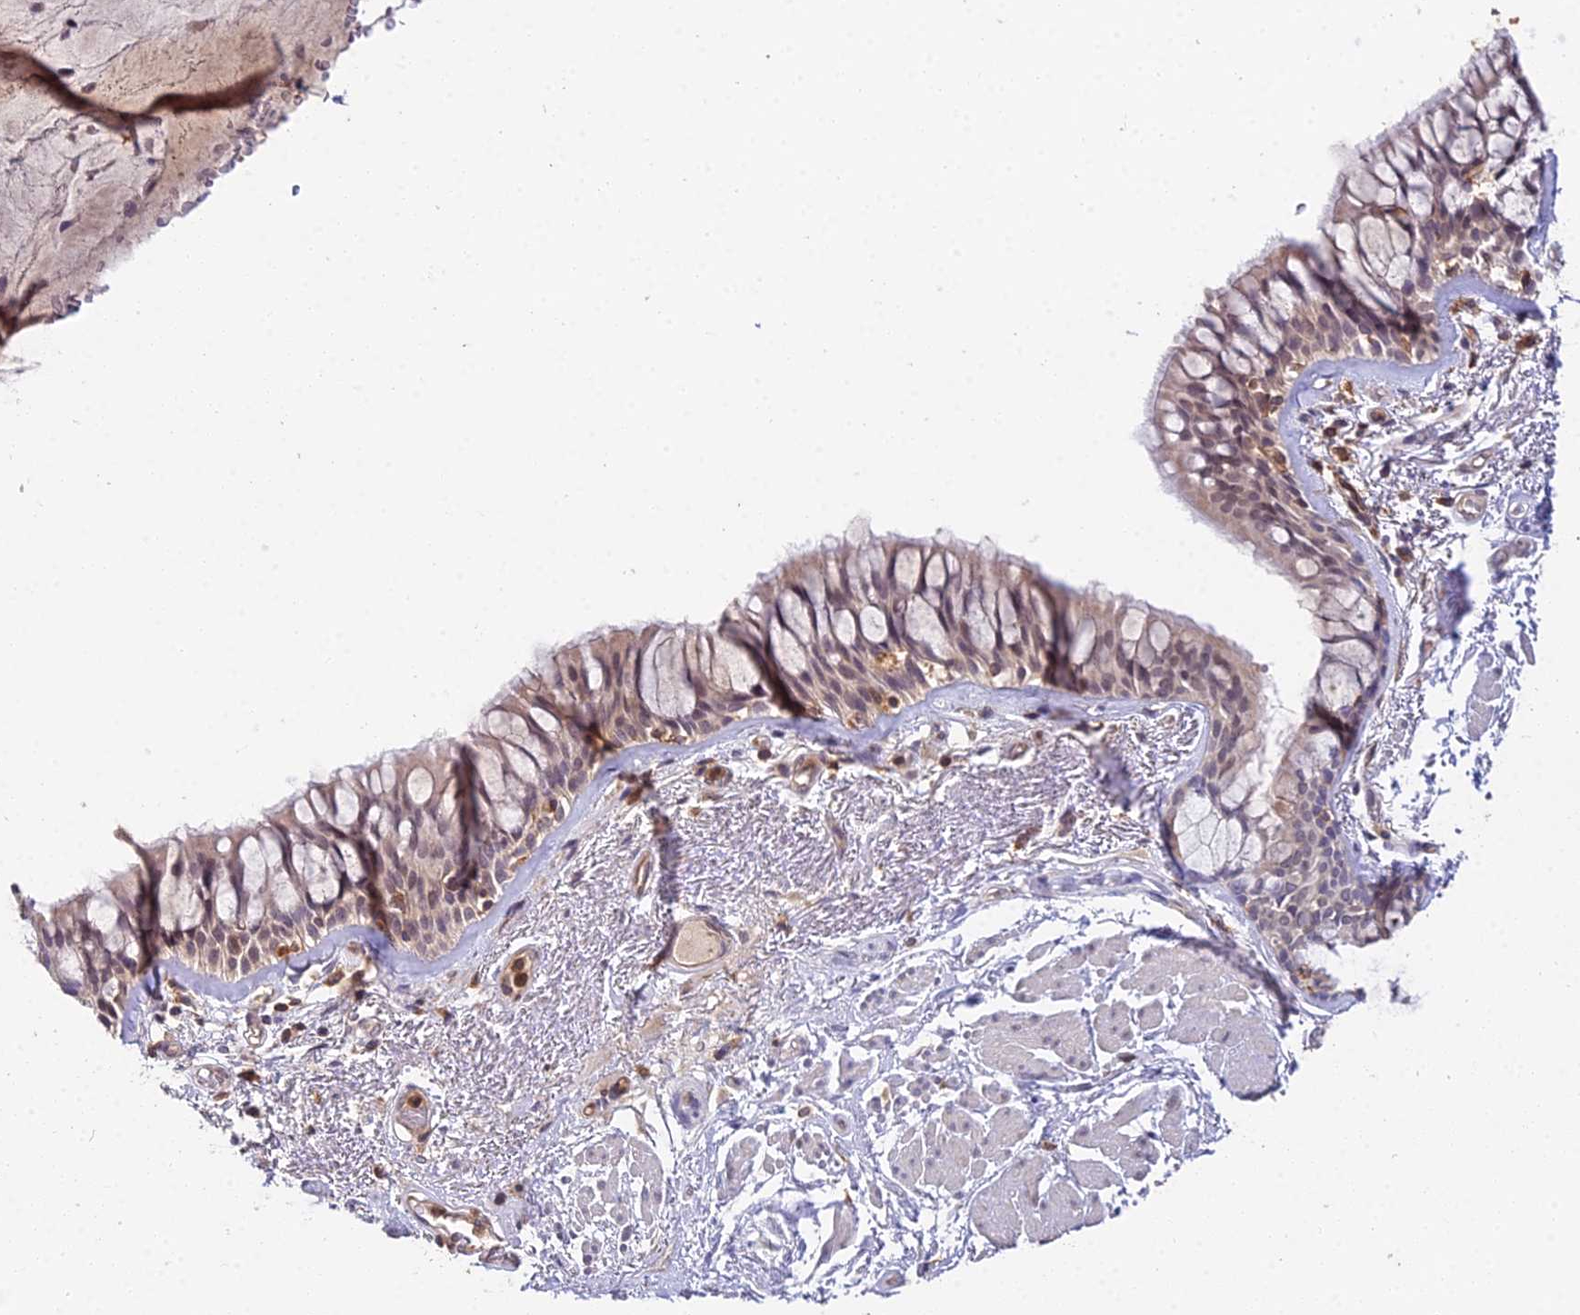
{"staining": {"intensity": "weak", "quantity": ">75%", "location": "cytoplasmic/membranous,nuclear"}, "tissue": "bronchus", "cell_type": "Respiratory epithelial cells", "image_type": "normal", "snomed": [{"axis": "morphology", "description": "Normal tissue, NOS"}, {"axis": "topography", "description": "Bronchus"}], "caption": "Immunohistochemical staining of benign human bronchus demonstrates weak cytoplasmic/membranous,nuclear protein positivity in approximately >75% of respiratory epithelial cells.", "gene": "TPRX1", "patient": {"sex": "male", "age": 66}}